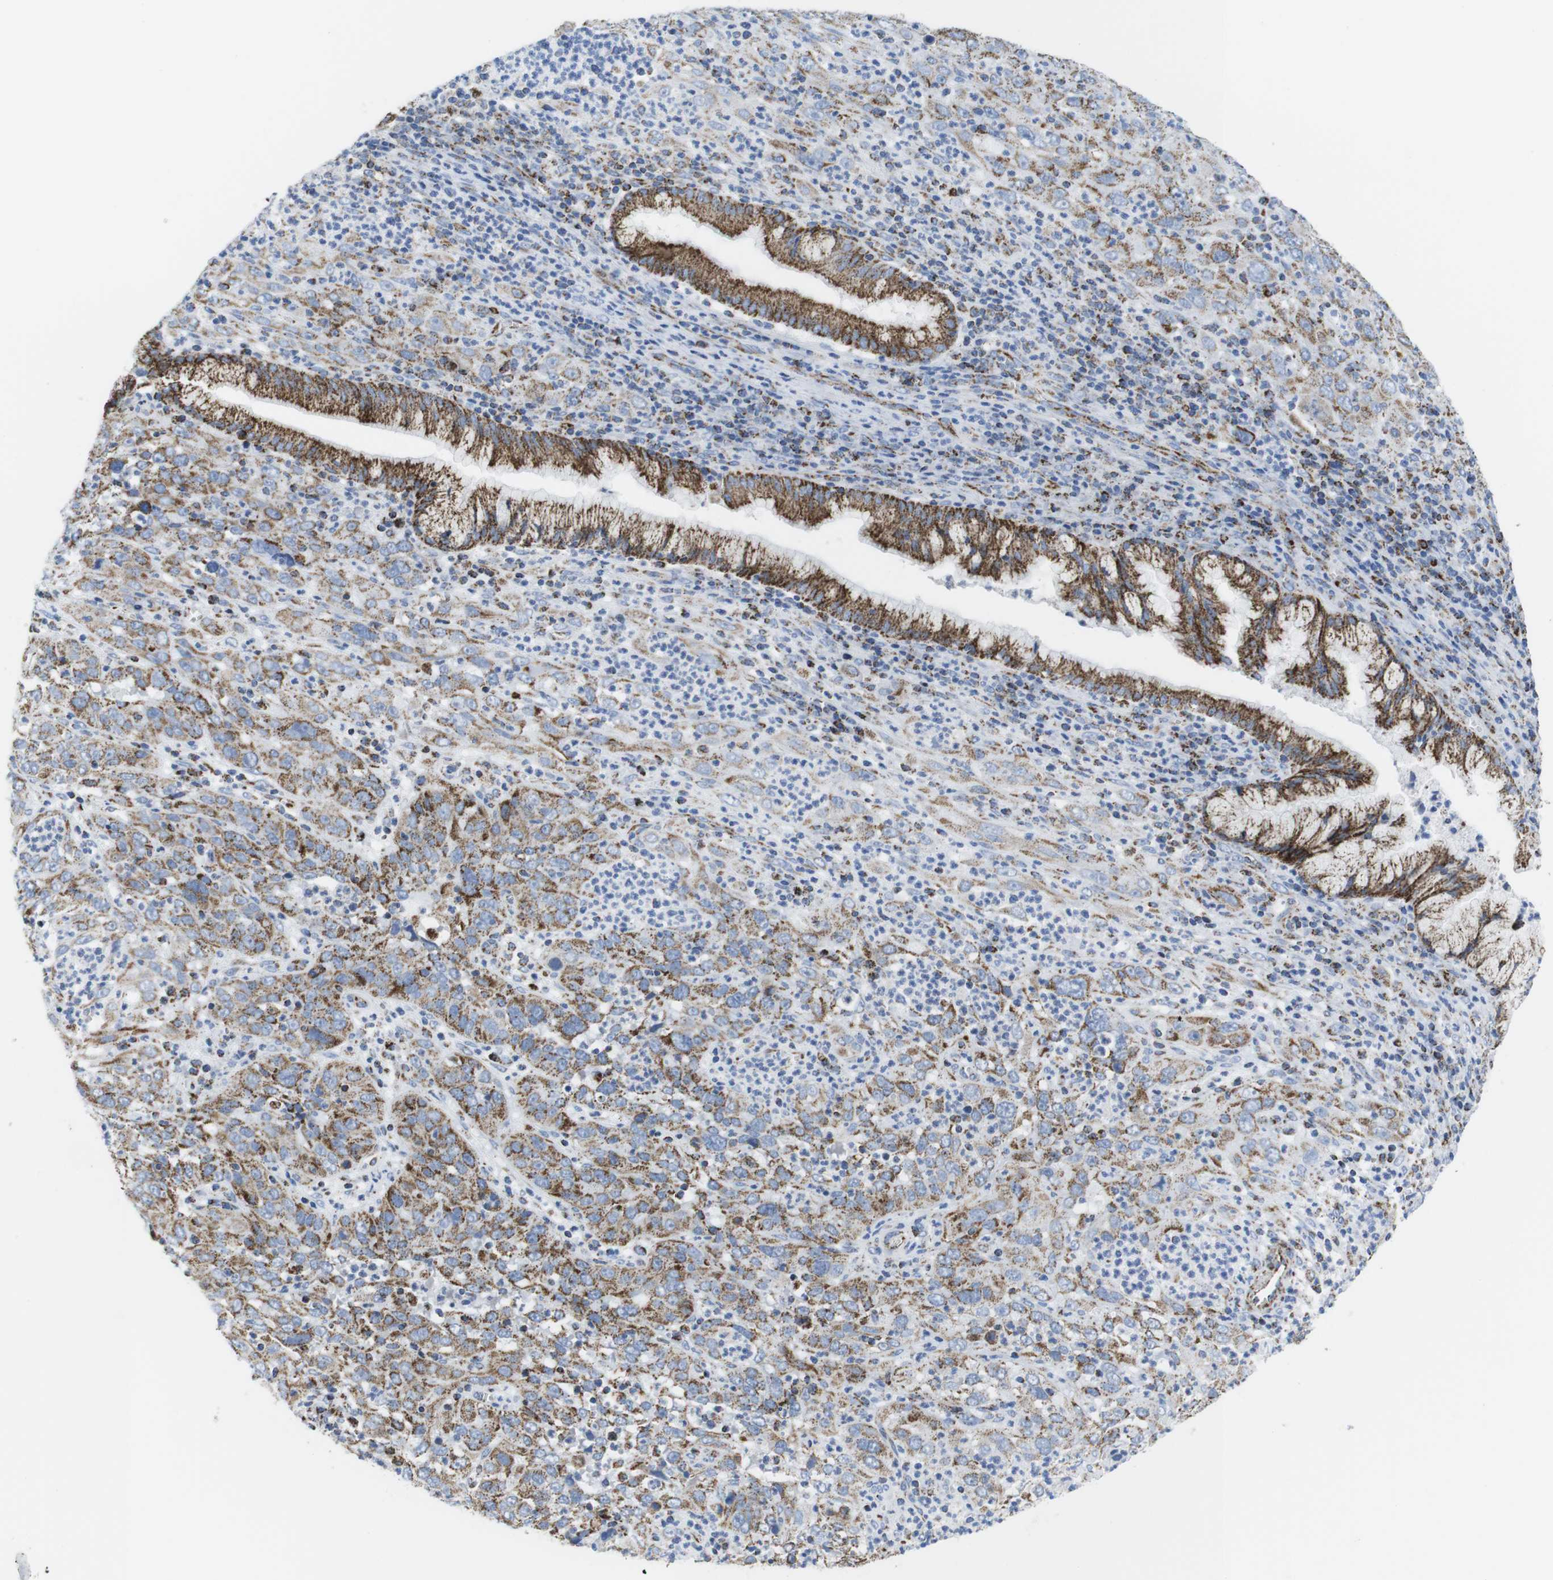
{"staining": {"intensity": "moderate", "quantity": ">75%", "location": "cytoplasmic/membranous"}, "tissue": "cervical cancer", "cell_type": "Tumor cells", "image_type": "cancer", "snomed": [{"axis": "morphology", "description": "Squamous cell carcinoma, NOS"}, {"axis": "topography", "description": "Cervix"}], "caption": "Immunohistochemical staining of human squamous cell carcinoma (cervical) reveals moderate cytoplasmic/membranous protein expression in approximately >75% of tumor cells.", "gene": "ATP5PO", "patient": {"sex": "female", "age": 32}}